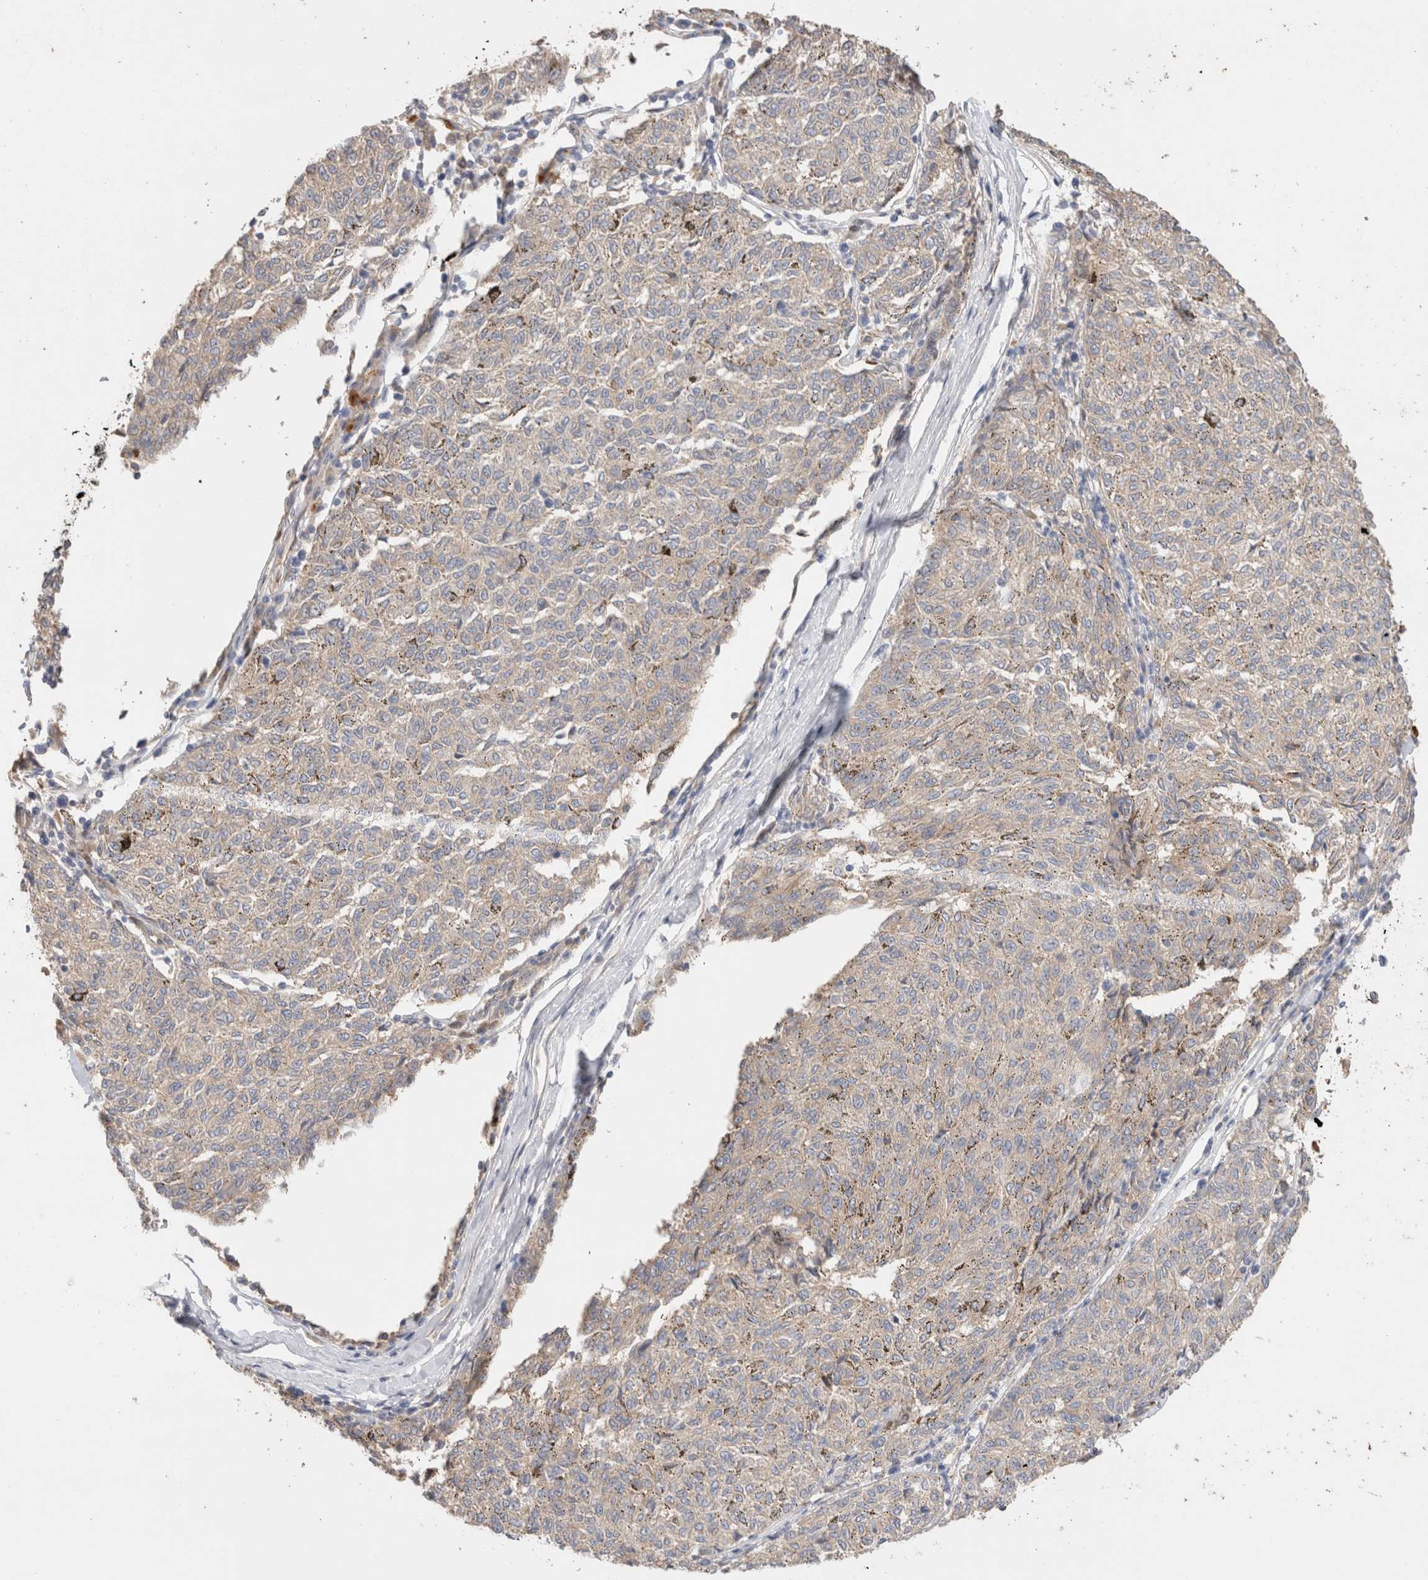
{"staining": {"intensity": "negative", "quantity": "none", "location": "none"}, "tissue": "melanoma", "cell_type": "Tumor cells", "image_type": "cancer", "snomed": [{"axis": "morphology", "description": "Malignant melanoma, NOS"}, {"axis": "topography", "description": "Skin"}], "caption": "Immunohistochemistry image of melanoma stained for a protein (brown), which reveals no staining in tumor cells.", "gene": "PROS1", "patient": {"sex": "female", "age": 72}}